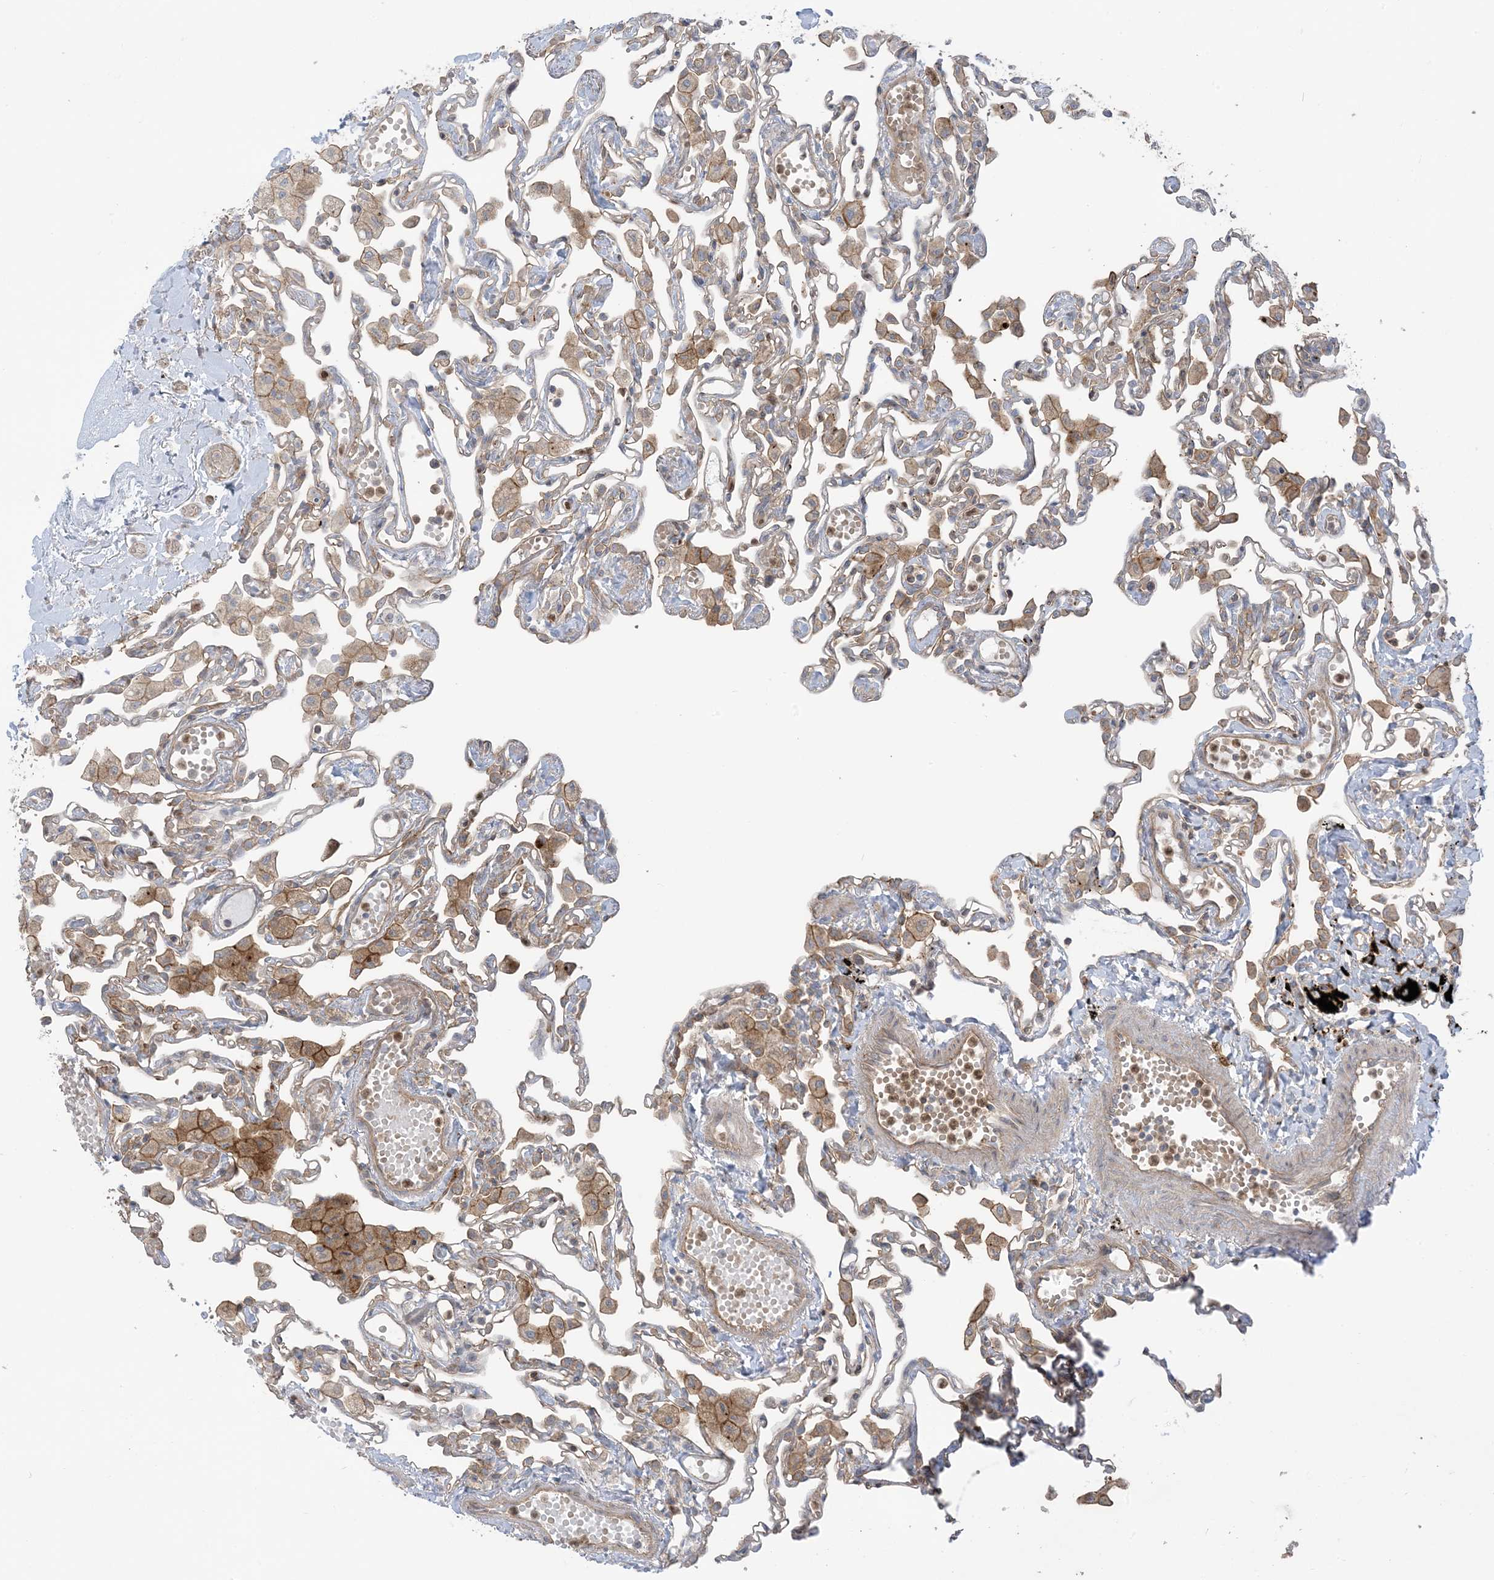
{"staining": {"intensity": "moderate", "quantity": "25%-75%", "location": "cytoplasmic/membranous"}, "tissue": "lung", "cell_type": "Alveolar cells", "image_type": "normal", "snomed": [{"axis": "morphology", "description": "Normal tissue, NOS"}, {"axis": "topography", "description": "Bronchus"}, {"axis": "topography", "description": "Lung"}], "caption": "DAB immunohistochemical staining of normal human lung displays moderate cytoplasmic/membranous protein expression in about 25%-75% of alveolar cells.", "gene": "ICMT", "patient": {"sex": "female", "age": 49}}